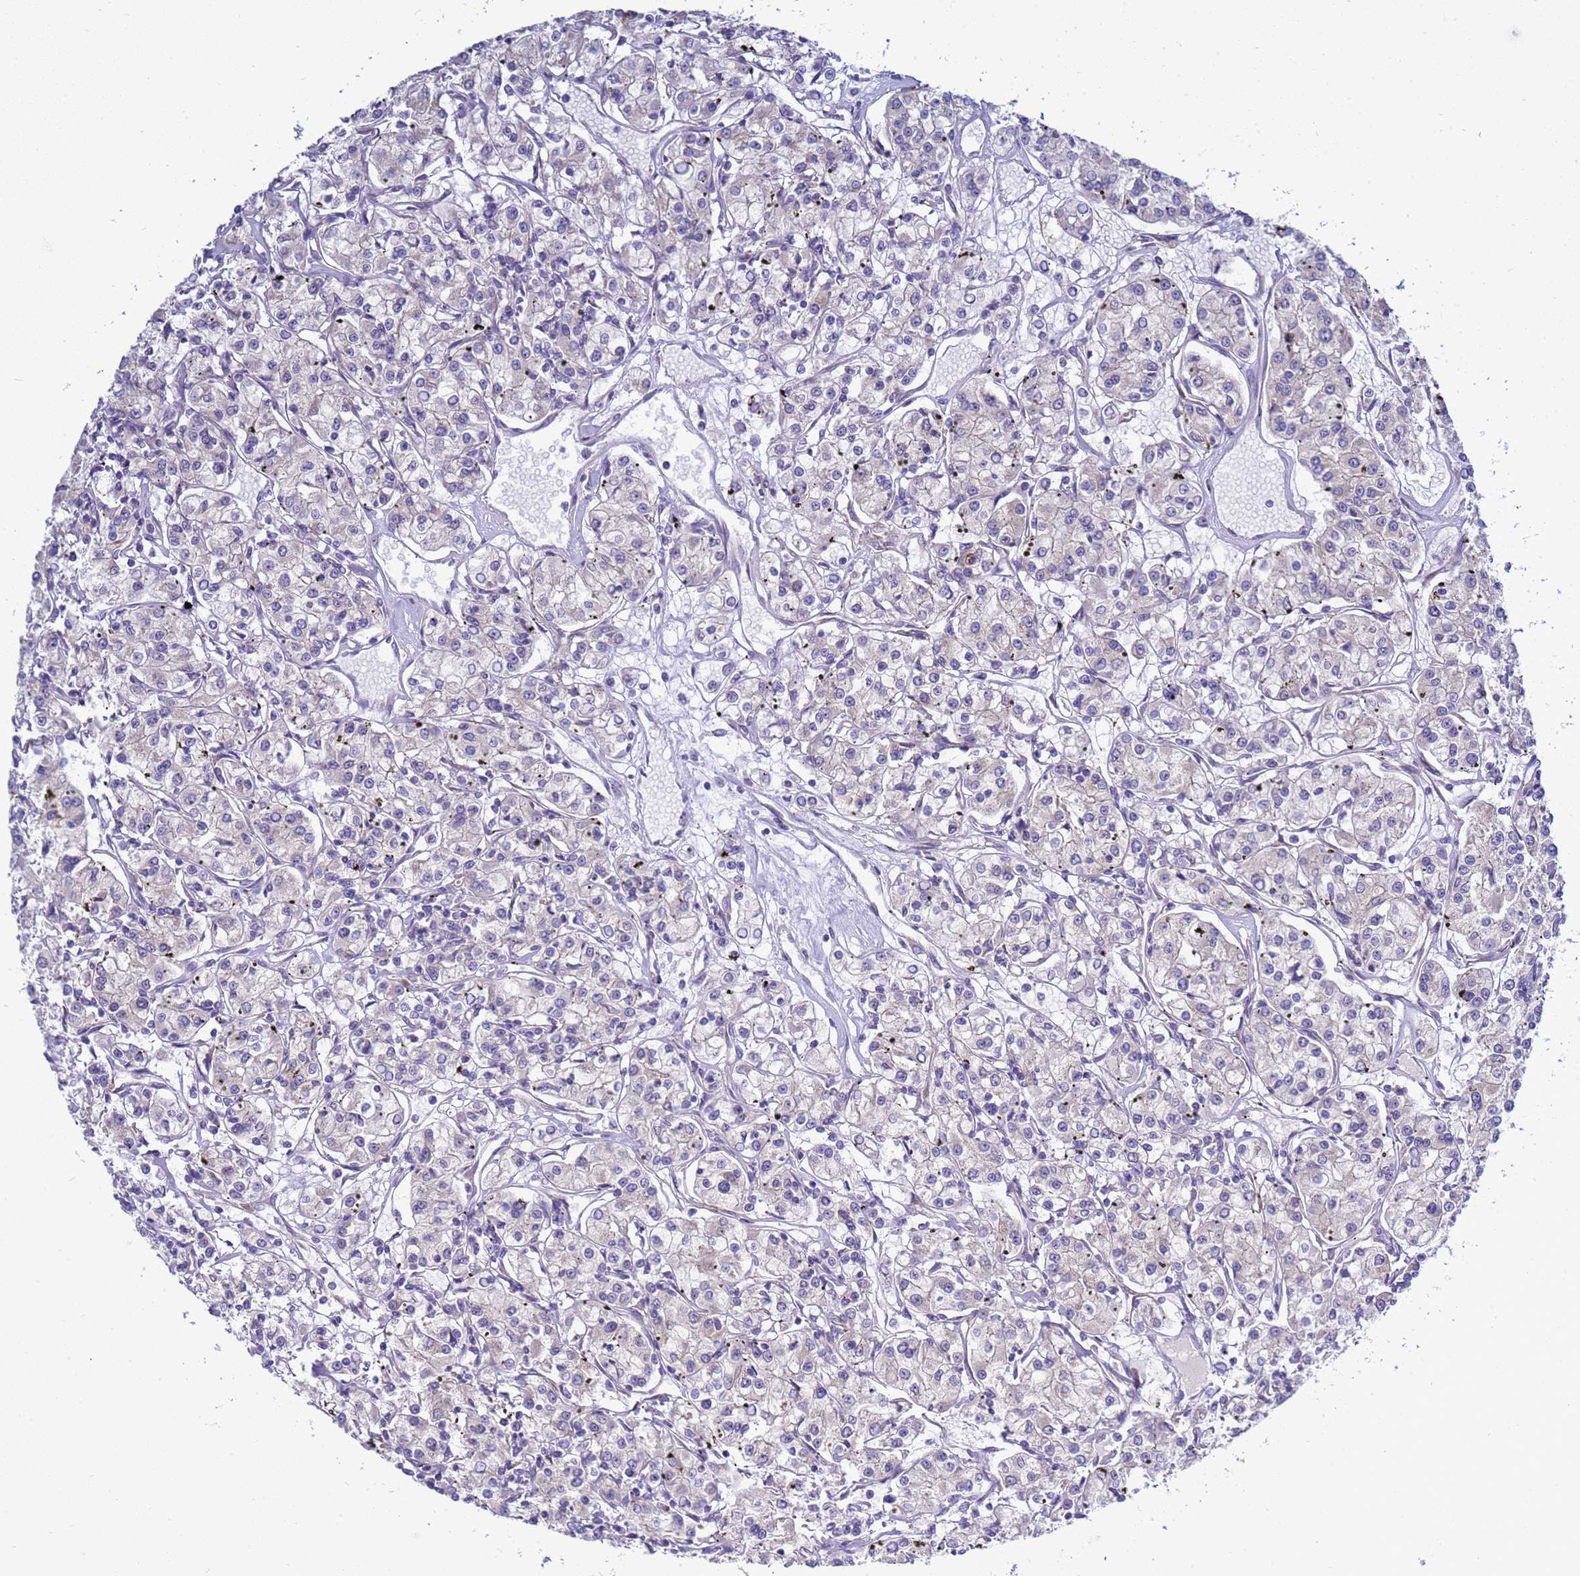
{"staining": {"intensity": "negative", "quantity": "none", "location": "none"}, "tissue": "renal cancer", "cell_type": "Tumor cells", "image_type": "cancer", "snomed": [{"axis": "morphology", "description": "Adenocarcinoma, NOS"}, {"axis": "topography", "description": "Kidney"}], "caption": "A high-resolution photomicrograph shows immunohistochemistry (IHC) staining of adenocarcinoma (renal), which reveals no significant expression in tumor cells. The staining was performed using DAB (3,3'-diaminobenzidine) to visualize the protein expression in brown, while the nuclei were stained in blue with hematoxylin (Magnification: 20x).", "gene": "MON1B", "patient": {"sex": "female", "age": 59}}